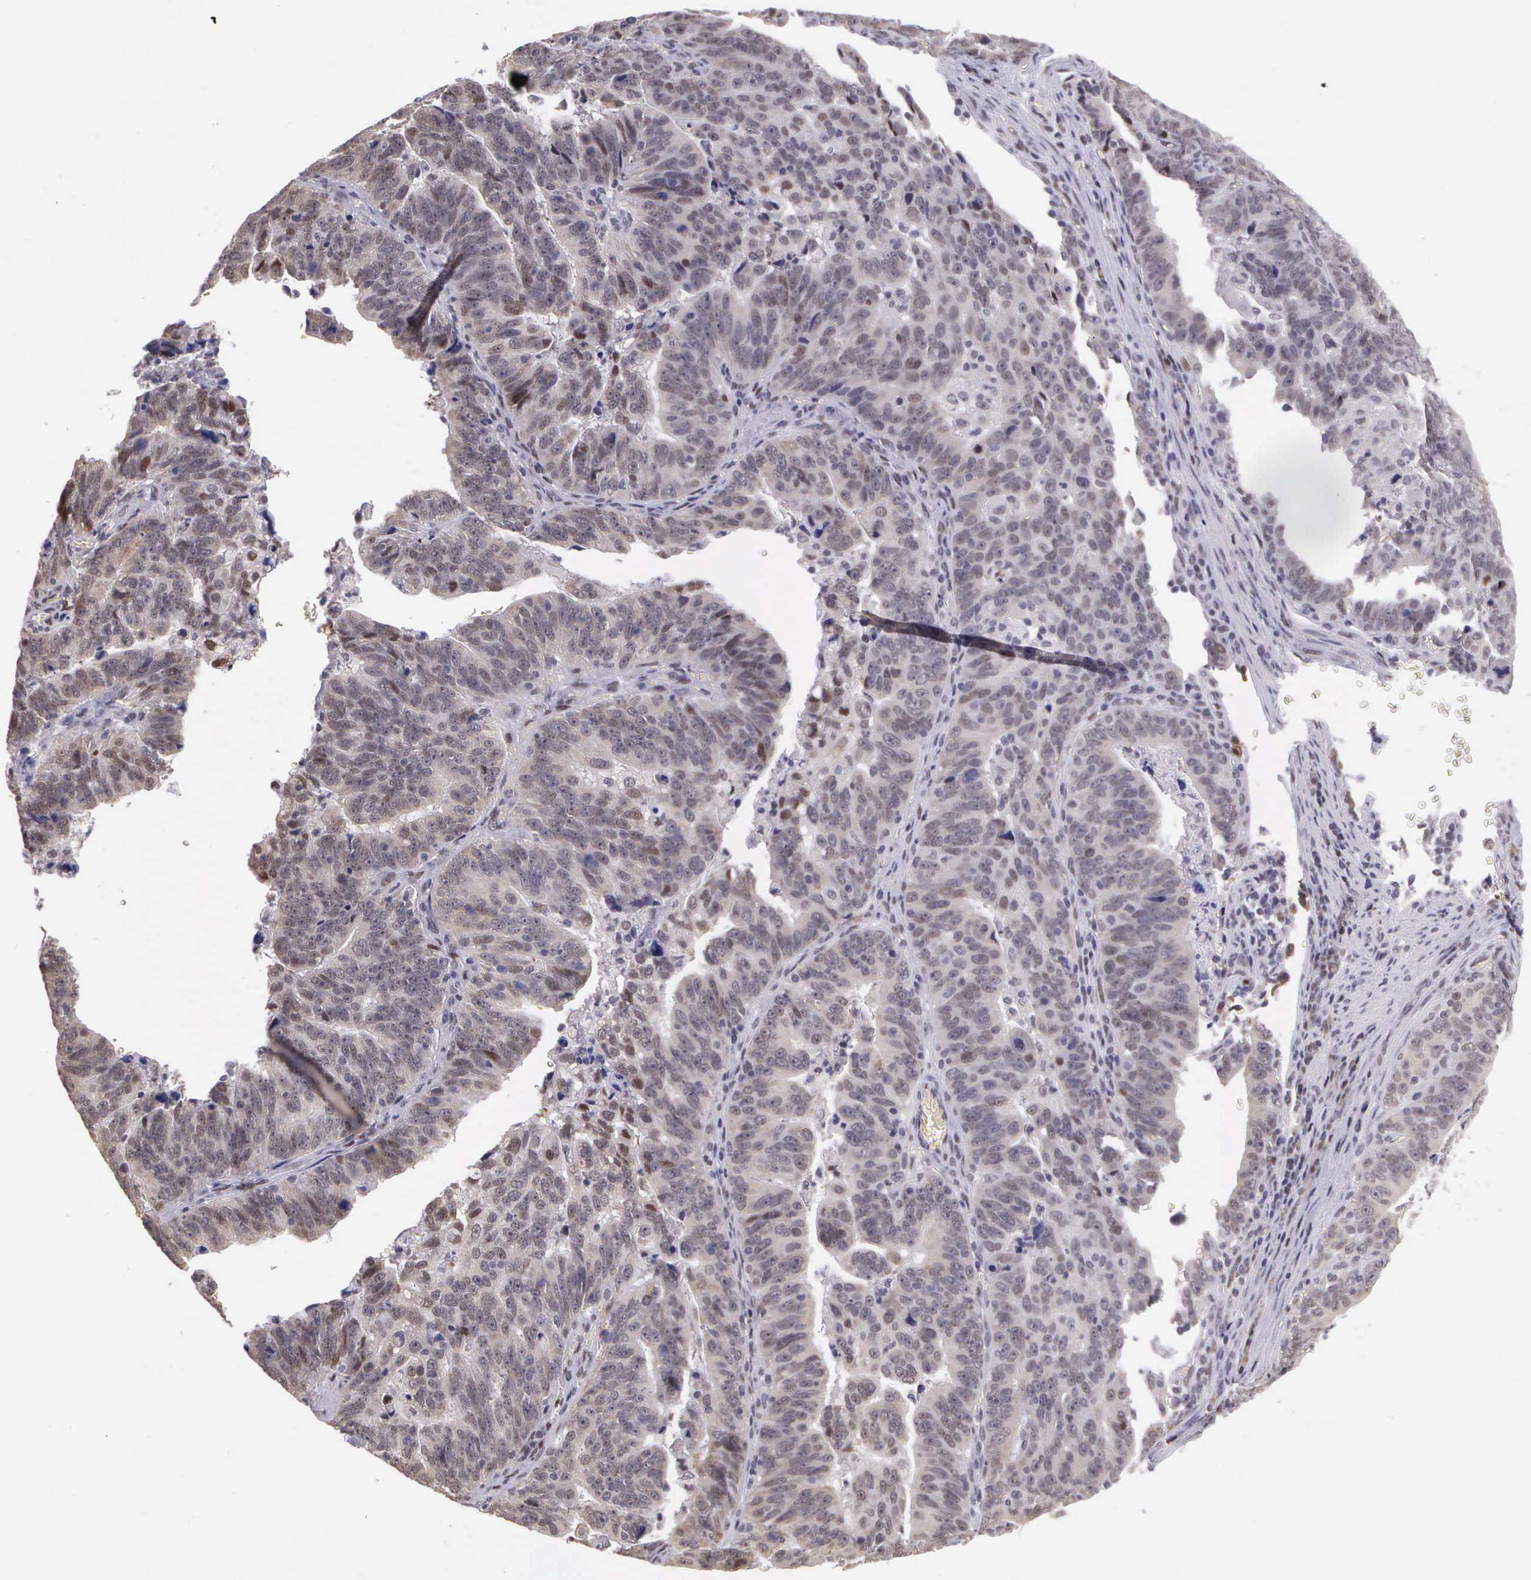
{"staining": {"intensity": "weak", "quantity": "25%-75%", "location": "cytoplasmic/membranous"}, "tissue": "stomach cancer", "cell_type": "Tumor cells", "image_type": "cancer", "snomed": [{"axis": "morphology", "description": "Adenocarcinoma, NOS"}, {"axis": "topography", "description": "Stomach, upper"}], "caption": "Human stomach cancer stained with a protein marker exhibits weak staining in tumor cells.", "gene": "SLC25A21", "patient": {"sex": "female", "age": 50}}